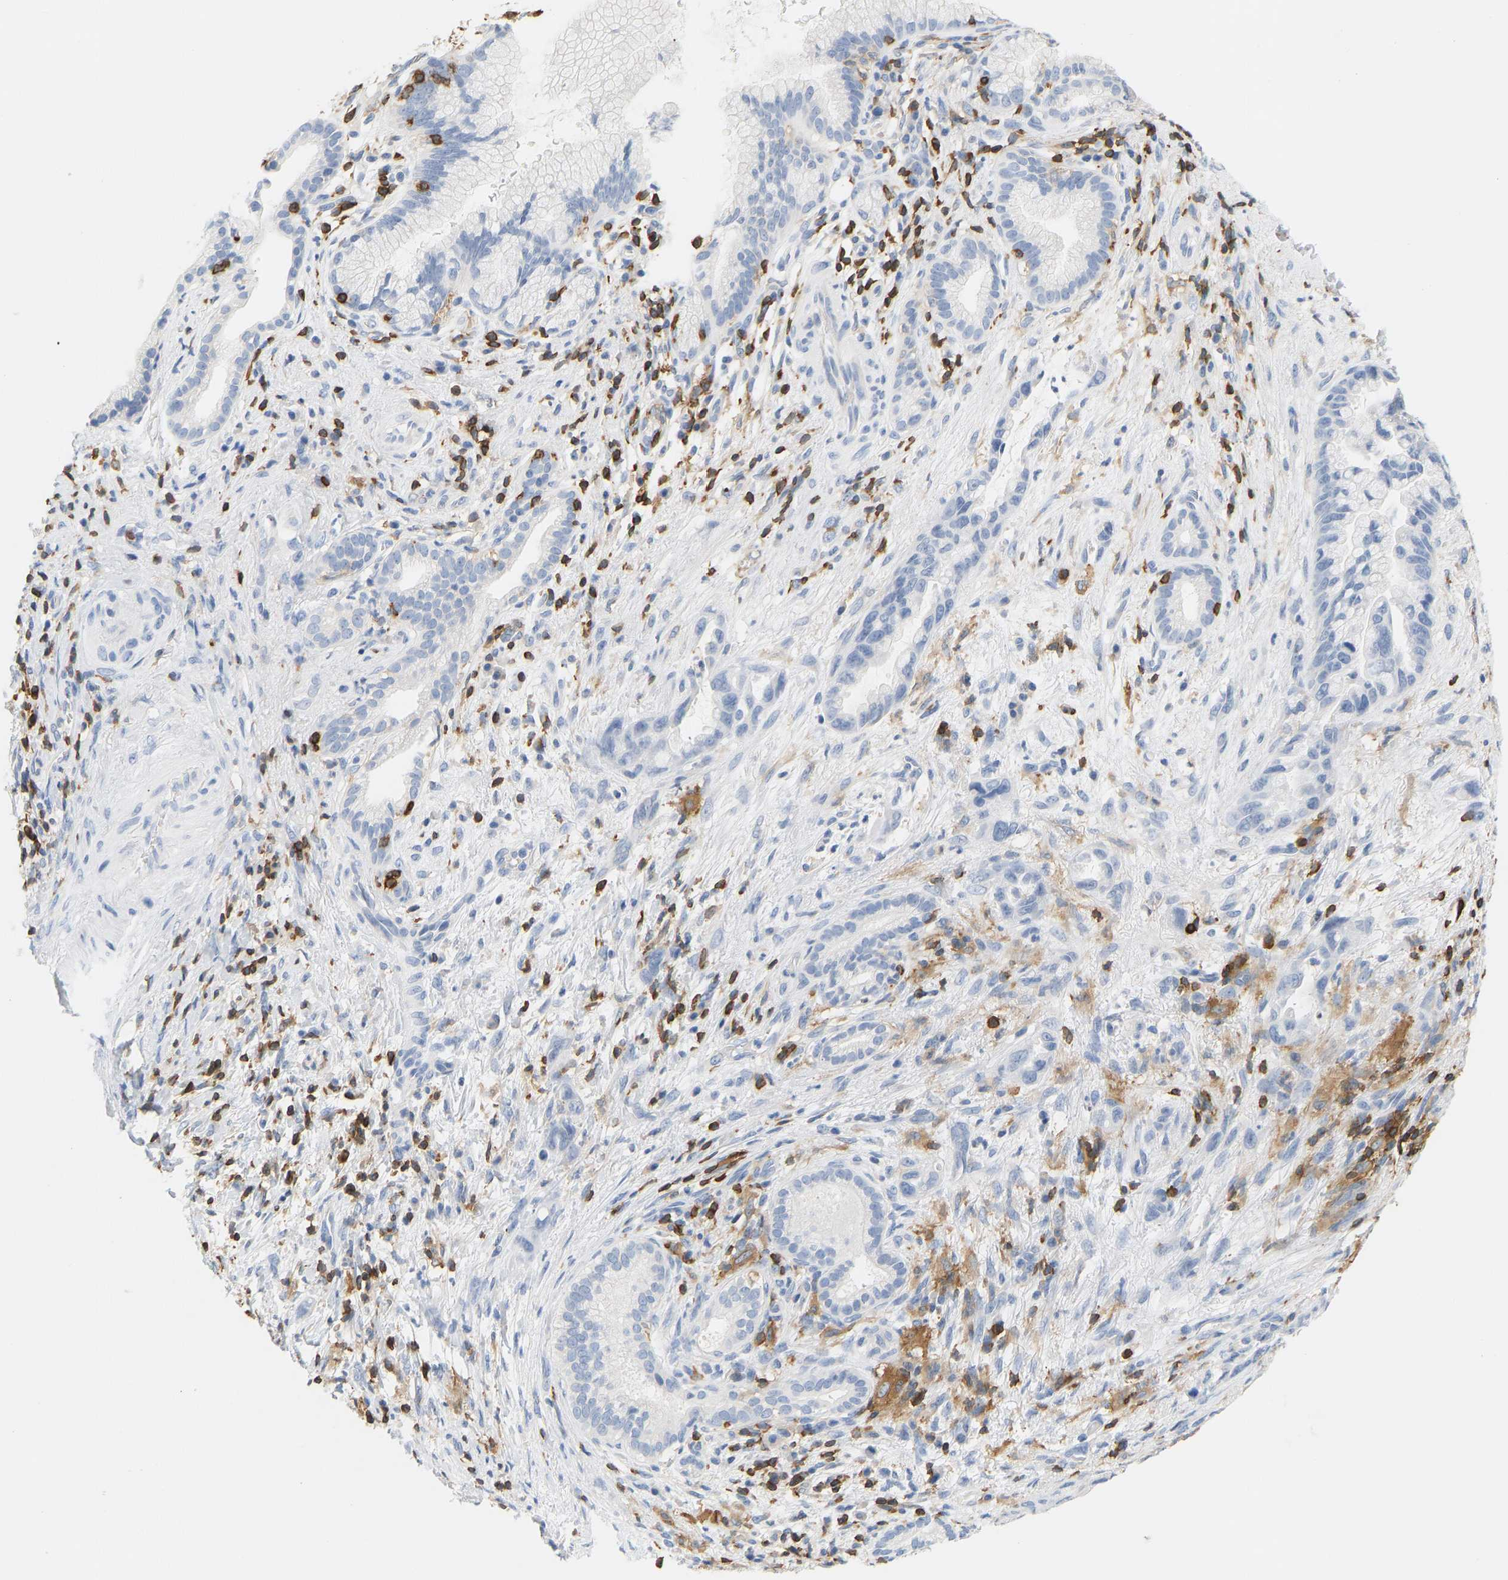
{"staining": {"intensity": "negative", "quantity": "none", "location": "none"}, "tissue": "pancreatic cancer", "cell_type": "Tumor cells", "image_type": "cancer", "snomed": [{"axis": "morphology", "description": "Adenocarcinoma, NOS"}, {"axis": "topography", "description": "Pancreas"}], "caption": "Immunohistochemistry (IHC) histopathology image of neoplastic tissue: pancreatic adenocarcinoma stained with DAB (3,3'-diaminobenzidine) reveals no significant protein expression in tumor cells.", "gene": "EVL", "patient": {"sex": "female", "age": 70}}